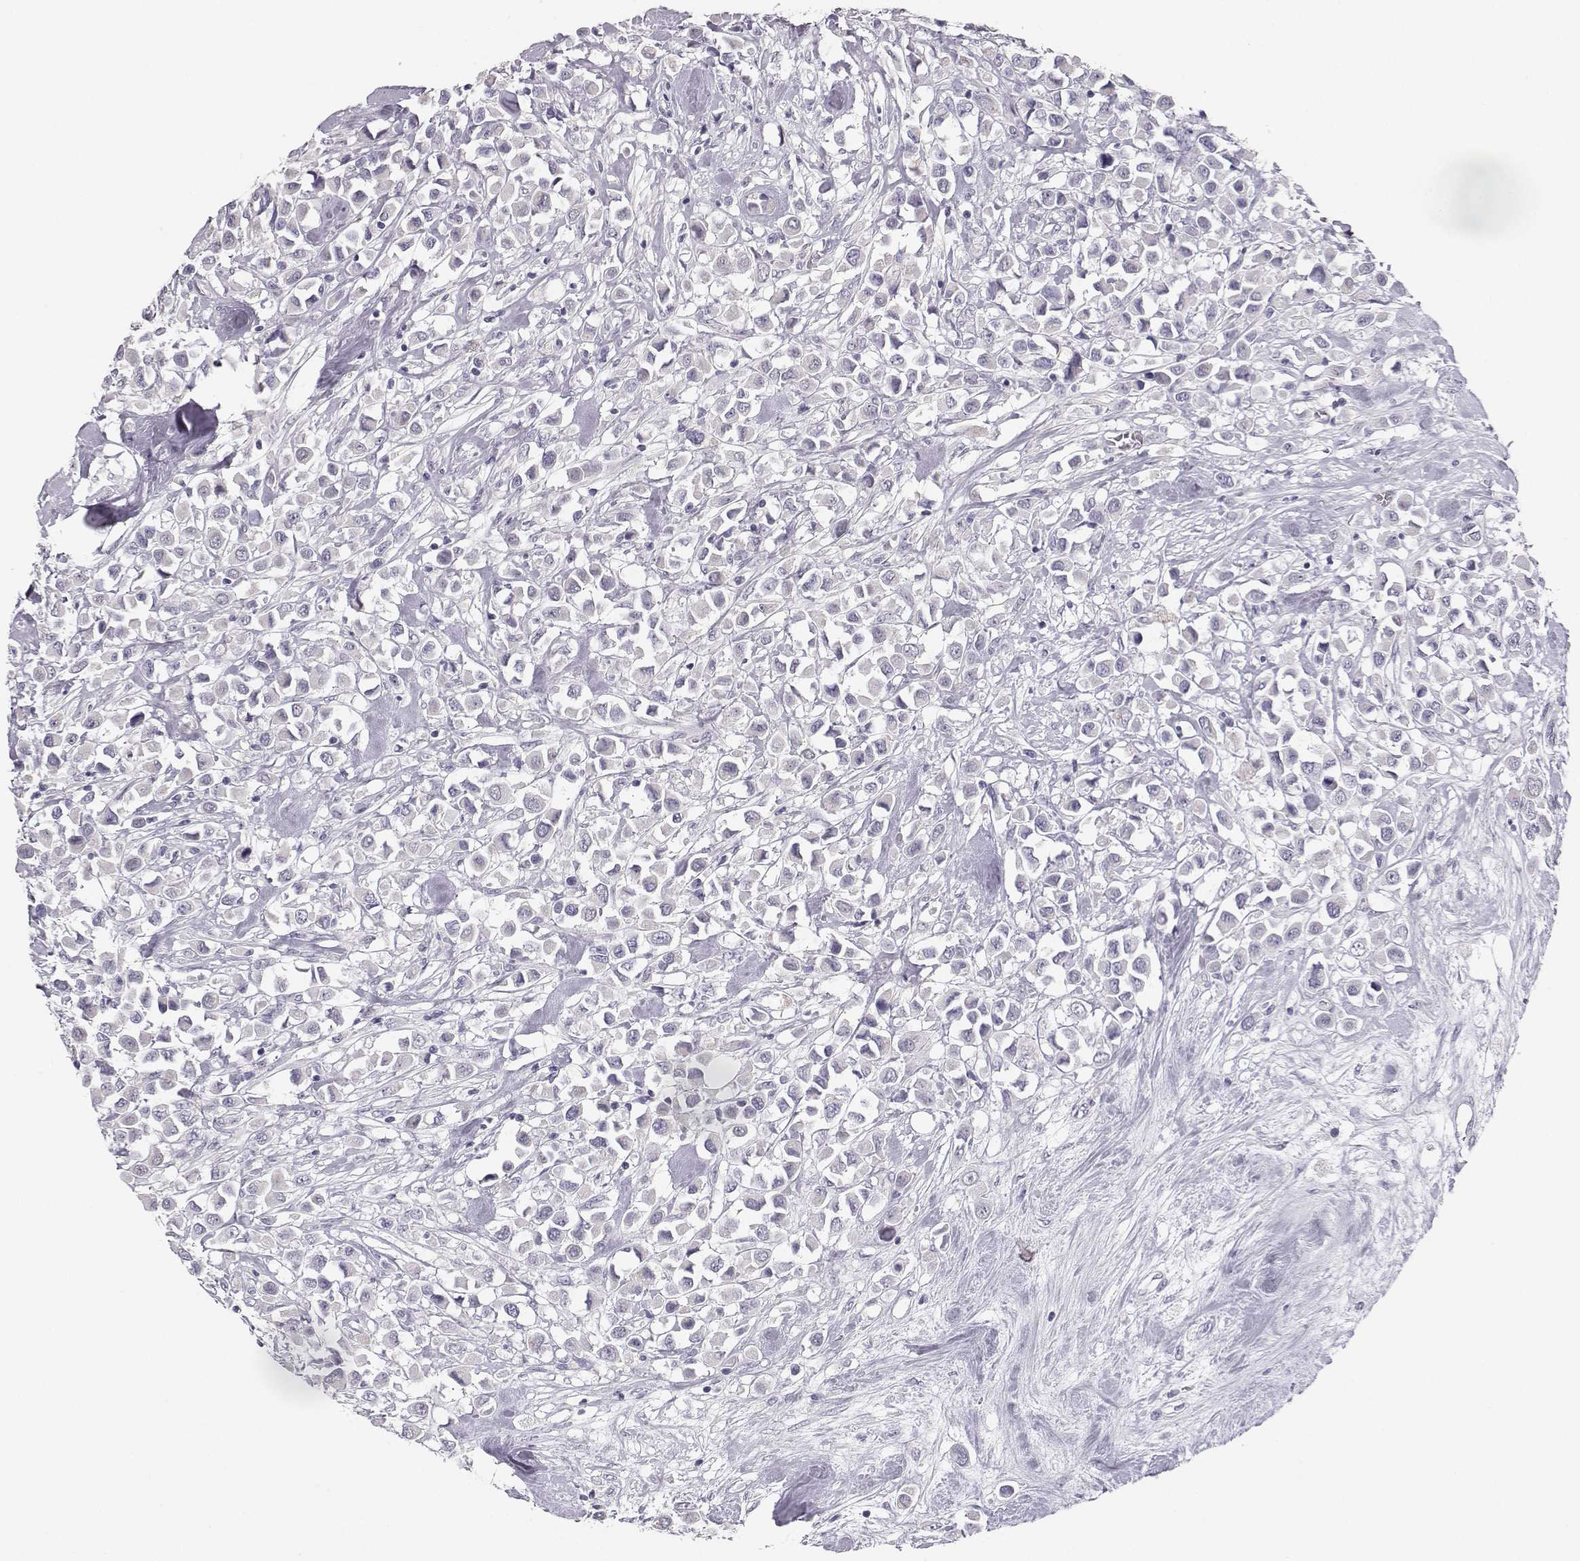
{"staining": {"intensity": "negative", "quantity": "none", "location": "none"}, "tissue": "breast cancer", "cell_type": "Tumor cells", "image_type": "cancer", "snomed": [{"axis": "morphology", "description": "Duct carcinoma"}, {"axis": "topography", "description": "Breast"}], "caption": "Protein analysis of breast cancer shows no significant expression in tumor cells.", "gene": "MYCBPAP", "patient": {"sex": "female", "age": 61}}